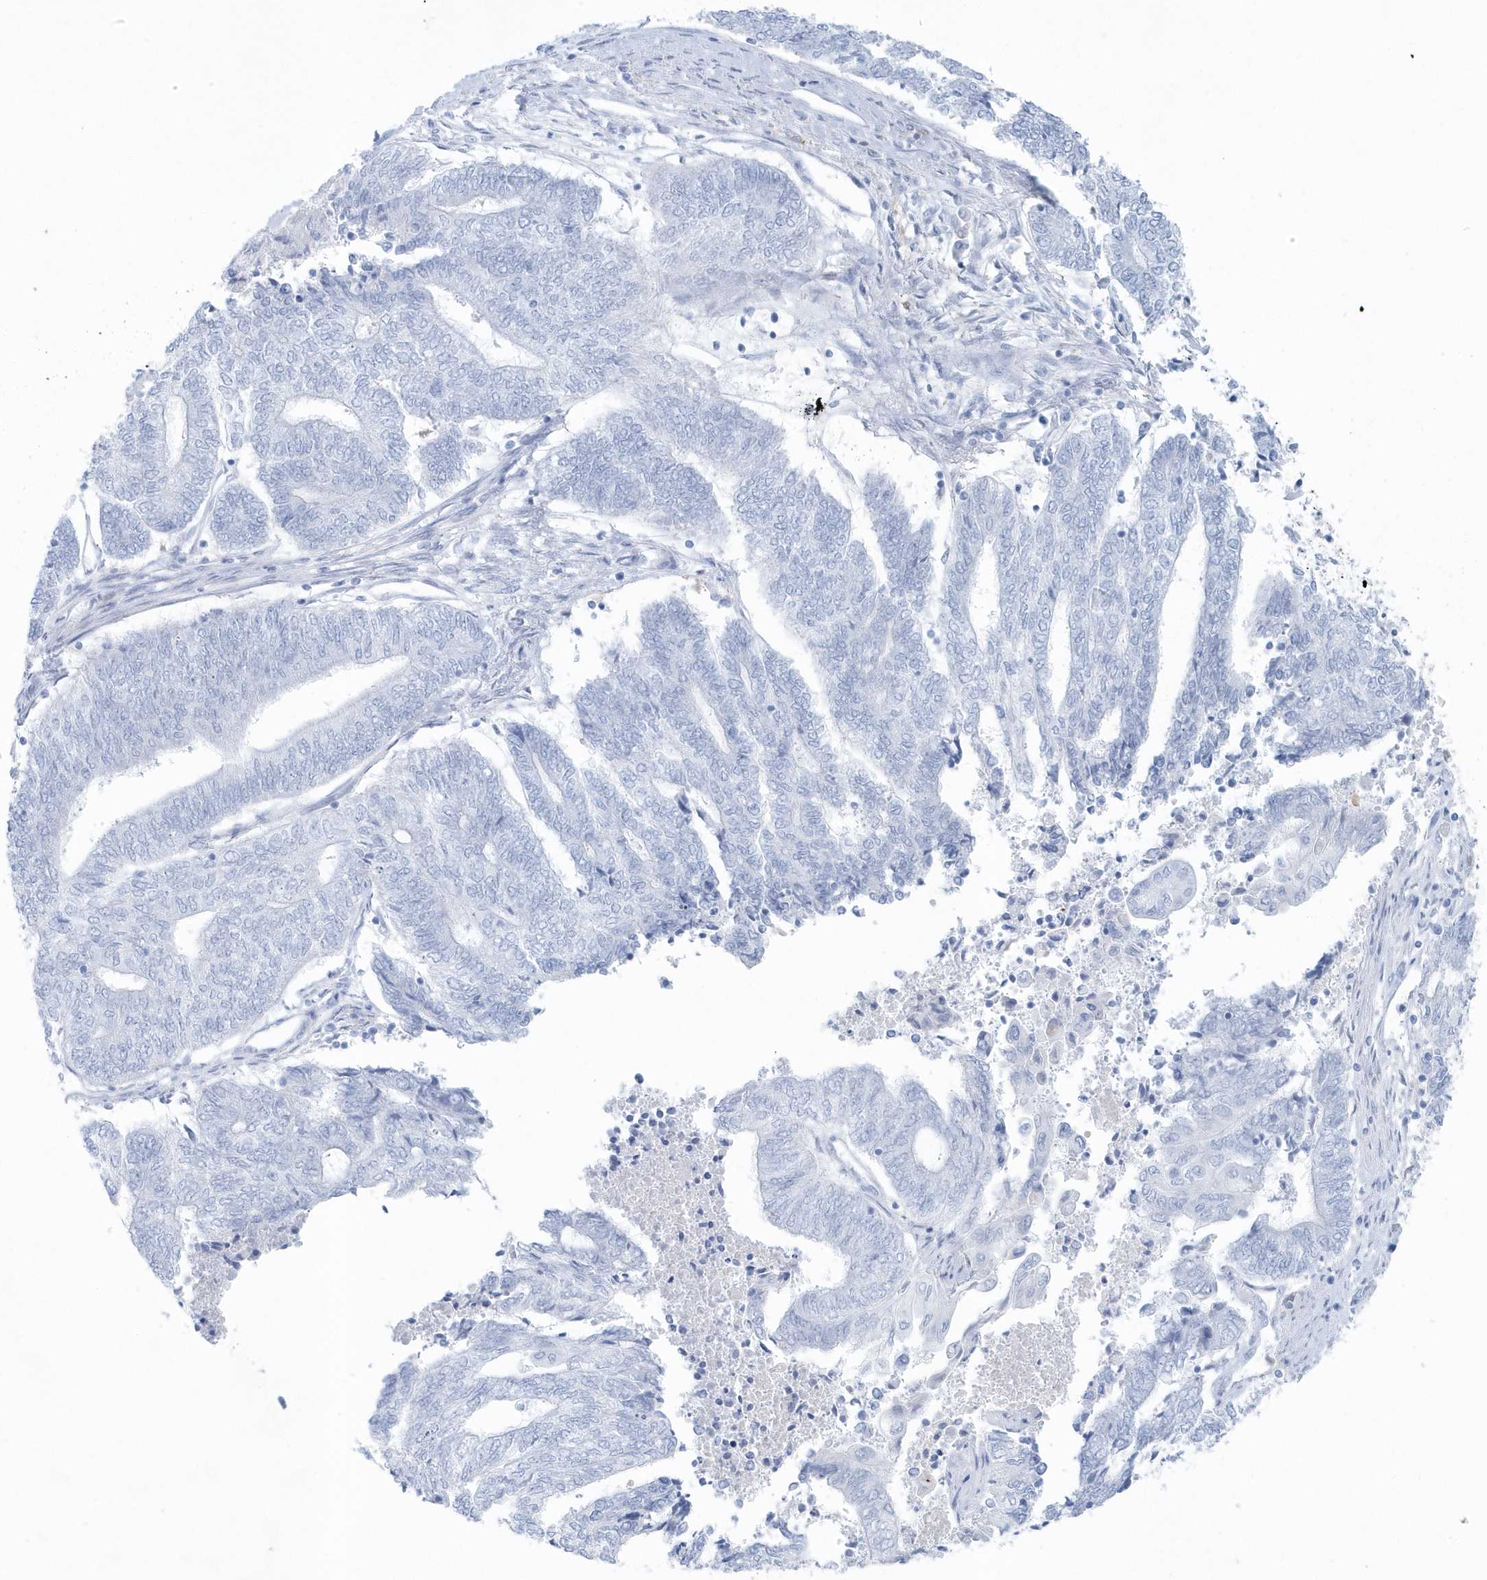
{"staining": {"intensity": "negative", "quantity": "none", "location": "none"}, "tissue": "endometrial cancer", "cell_type": "Tumor cells", "image_type": "cancer", "snomed": [{"axis": "morphology", "description": "Adenocarcinoma, NOS"}, {"axis": "topography", "description": "Uterus"}, {"axis": "topography", "description": "Endometrium"}], "caption": "This is a photomicrograph of IHC staining of endometrial adenocarcinoma, which shows no positivity in tumor cells.", "gene": "FAM98A", "patient": {"sex": "female", "age": 70}}